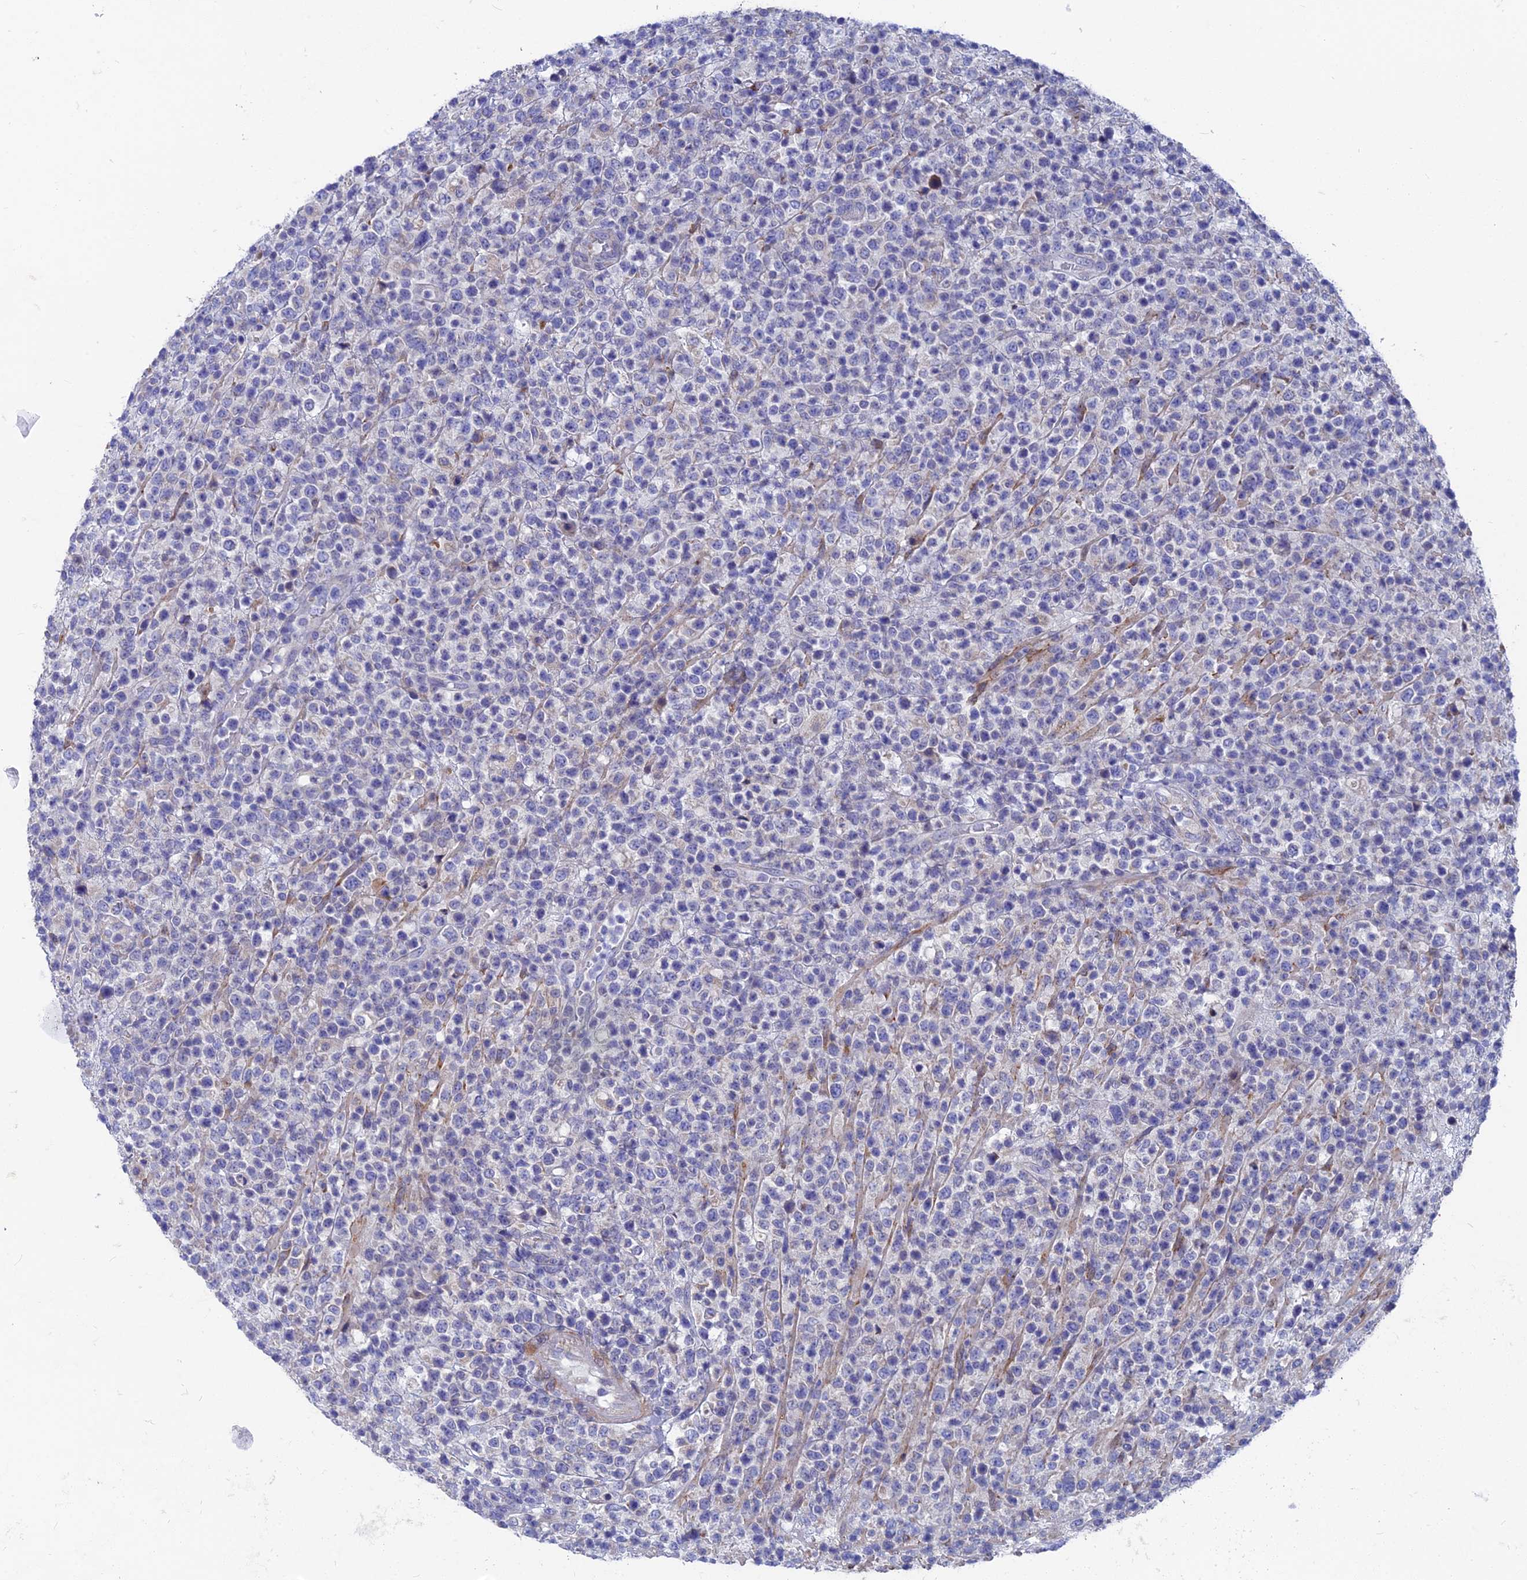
{"staining": {"intensity": "negative", "quantity": "none", "location": "none"}, "tissue": "lymphoma", "cell_type": "Tumor cells", "image_type": "cancer", "snomed": [{"axis": "morphology", "description": "Malignant lymphoma, non-Hodgkin's type, High grade"}, {"axis": "topography", "description": "Colon"}], "caption": "Immunohistochemical staining of lymphoma demonstrates no significant positivity in tumor cells. (Stains: DAB immunohistochemistry (IHC) with hematoxylin counter stain, Microscopy: brightfield microscopy at high magnification).", "gene": "AK4", "patient": {"sex": "female", "age": 53}}